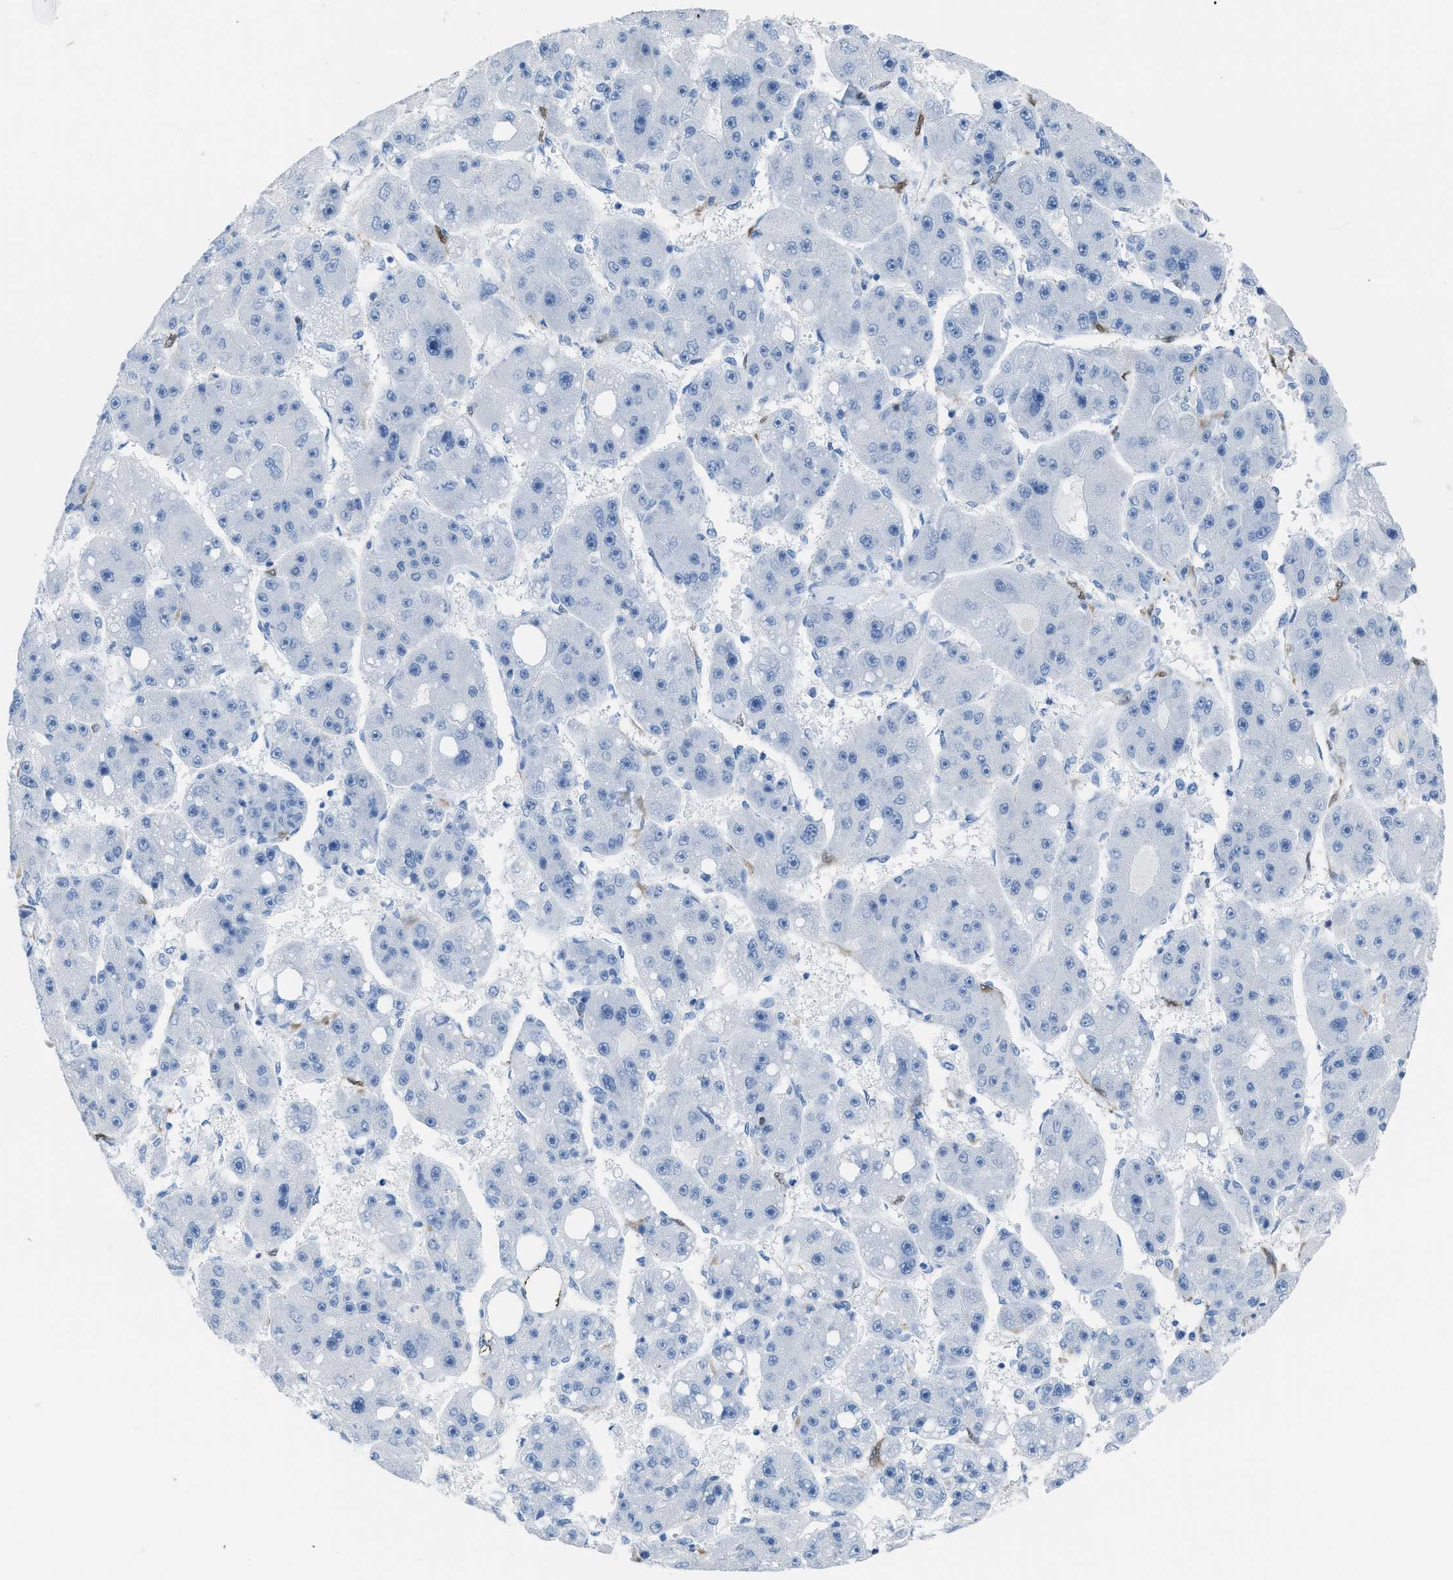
{"staining": {"intensity": "negative", "quantity": "none", "location": "none"}, "tissue": "liver cancer", "cell_type": "Tumor cells", "image_type": "cancer", "snomed": [{"axis": "morphology", "description": "Carcinoma, Hepatocellular, NOS"}, {"axis": "topography", "description": "Liver"}], "caption": "This histopathology image is of liver hepatocellular carcinoma stained with IHC to label a protein in brown with the nuclei are counter-stained blue. There is no positivity in tumor cells. (DAB IHC with hematoxylin counter stain).", "gene": "CDKN2A", "patient": {"sex": "female", "age": 61}}